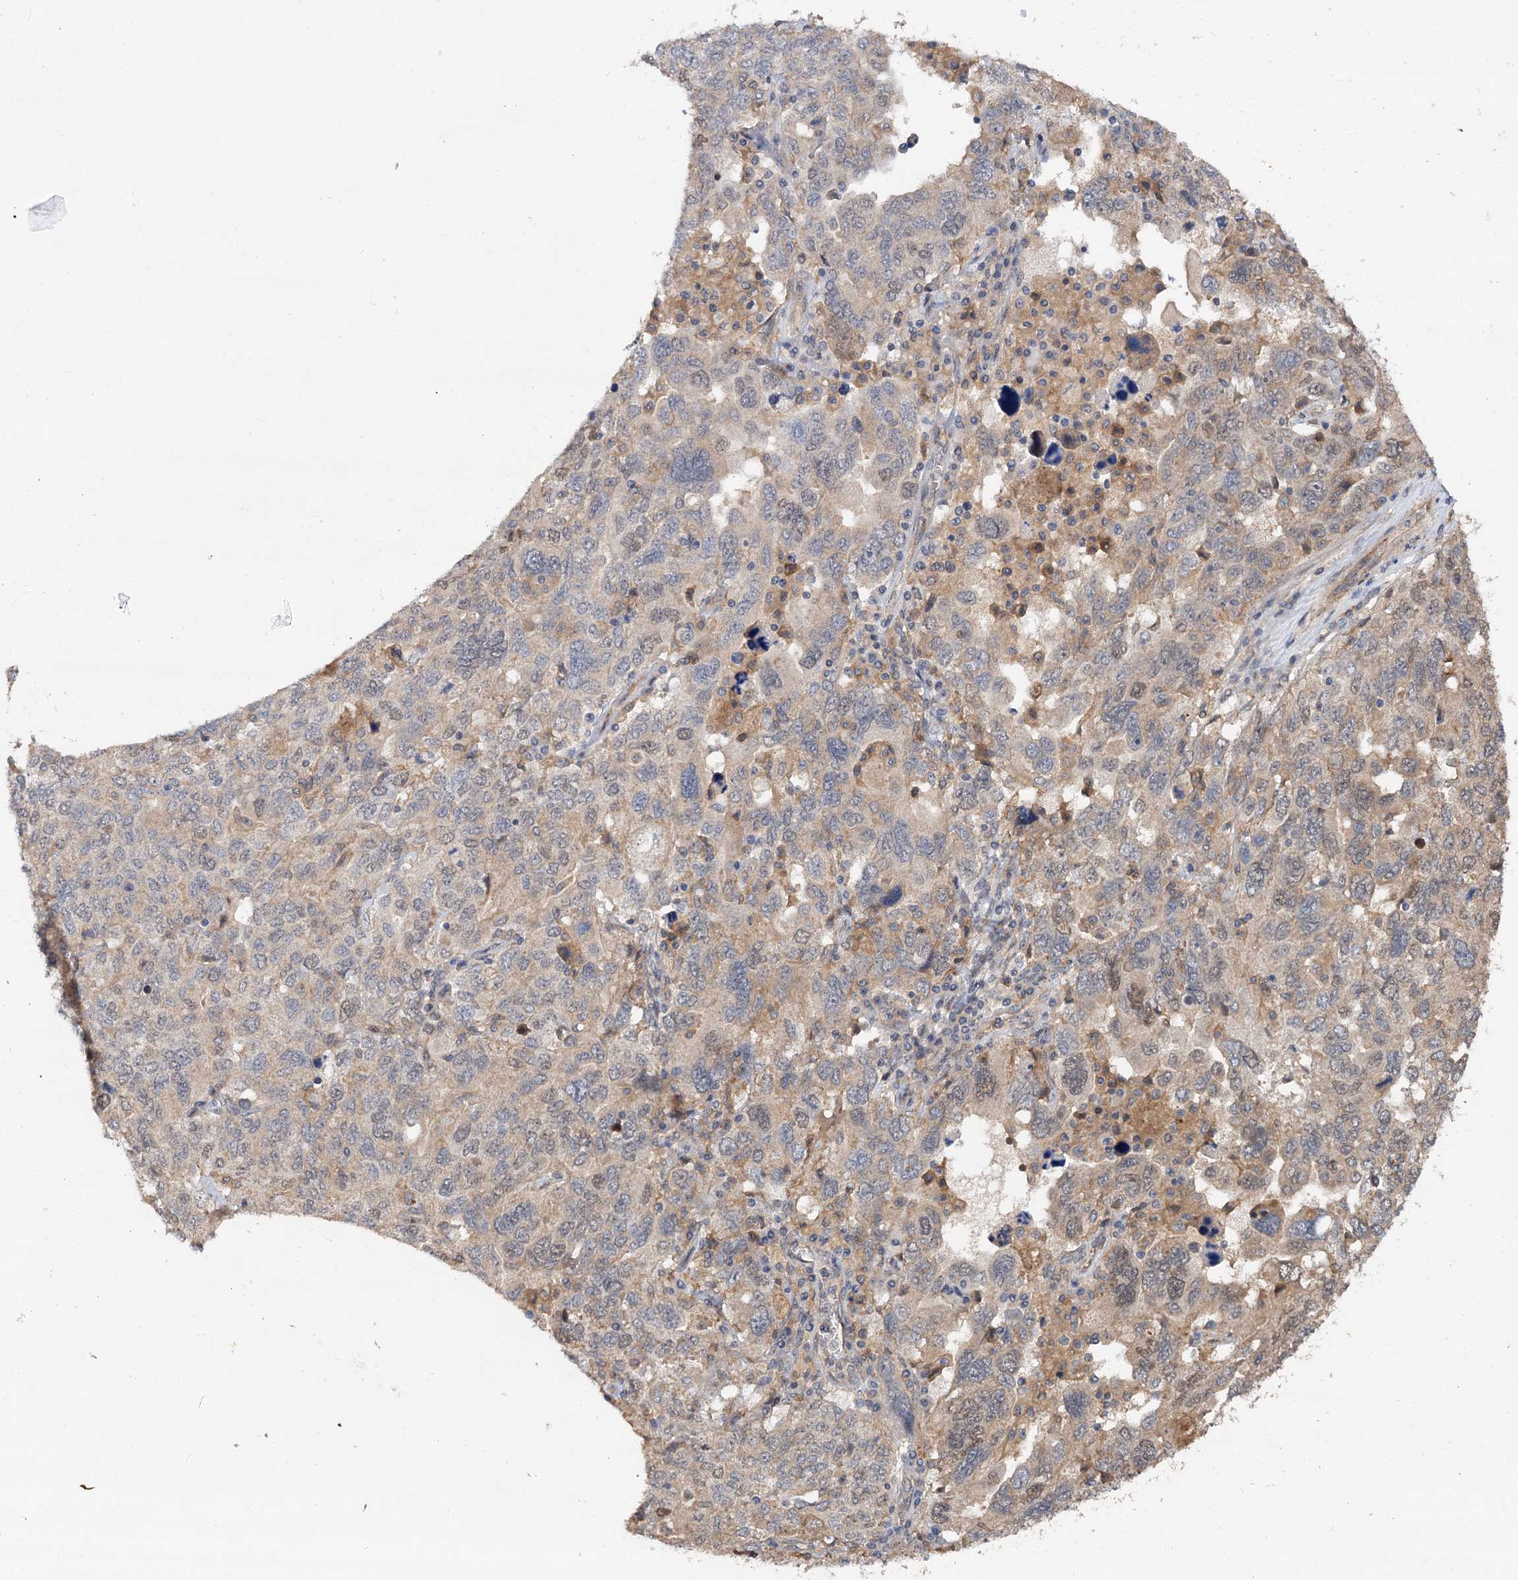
{"staining": {"intensity": "weak", "quantity": "25%-75%", "location": "cytoplasmic/membranous,nuclear"}, "tissue": "ovarian cancer", "cell_type": "Tumor cells", "image_type": "cancer", "snomed": [{"axis": "morphology", "description": "Carcinoma, endometroid"}, {"axis": "topography", "description": "Ovary"}], "caption": "This image displays endometroid carcinoma (ovarian) stained with IHC to label a protein in brown. The cytoplasmic/membranous and nuclear of tumor cells show weak positivity for the protein. Nuclei are counter-stained blue.", "gene": "NUDCD2", "patient": {"sex": "female", "age": 62}}